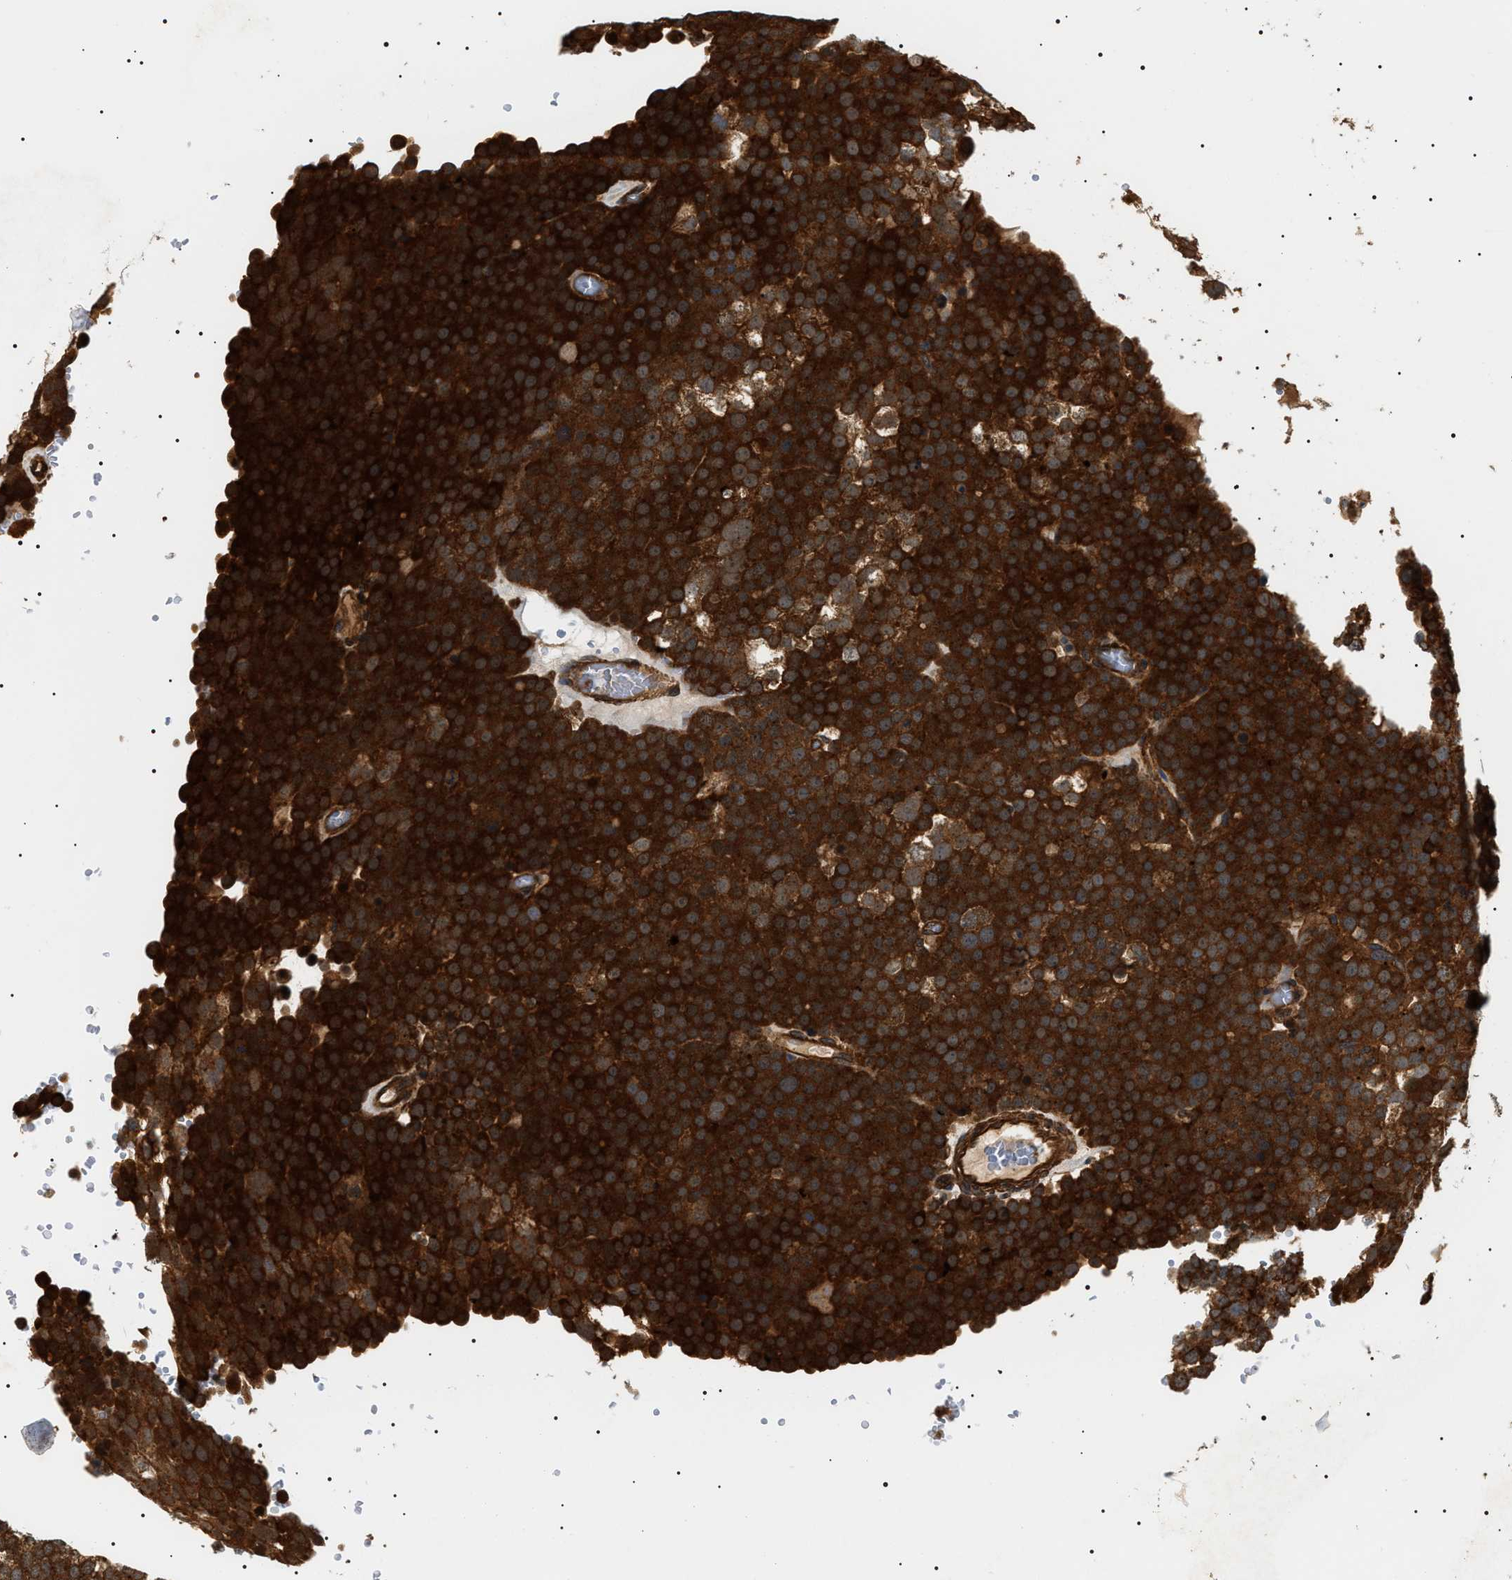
{"staining": {"intensity": "strong", "quantity": ">75%", "location": "cytoplasmic/membranous"}, "tissue": "testis cancer", "cell_type": "Tumor cells", "image_type": "cancer", "snomed": [{"axis": "morphology", "description": "Seminoma, NOS"}, {"axis": "topography", "description": "Testis"}], "caption": "The image displays immunohistochemical staining of seminoma (testis). There is strong cytoplasmic/membranous positivity is identified in approximately >75% of tumor cells.", "gene": "SH3GLB2", "patient": {"sex": "male", "age": 71}}